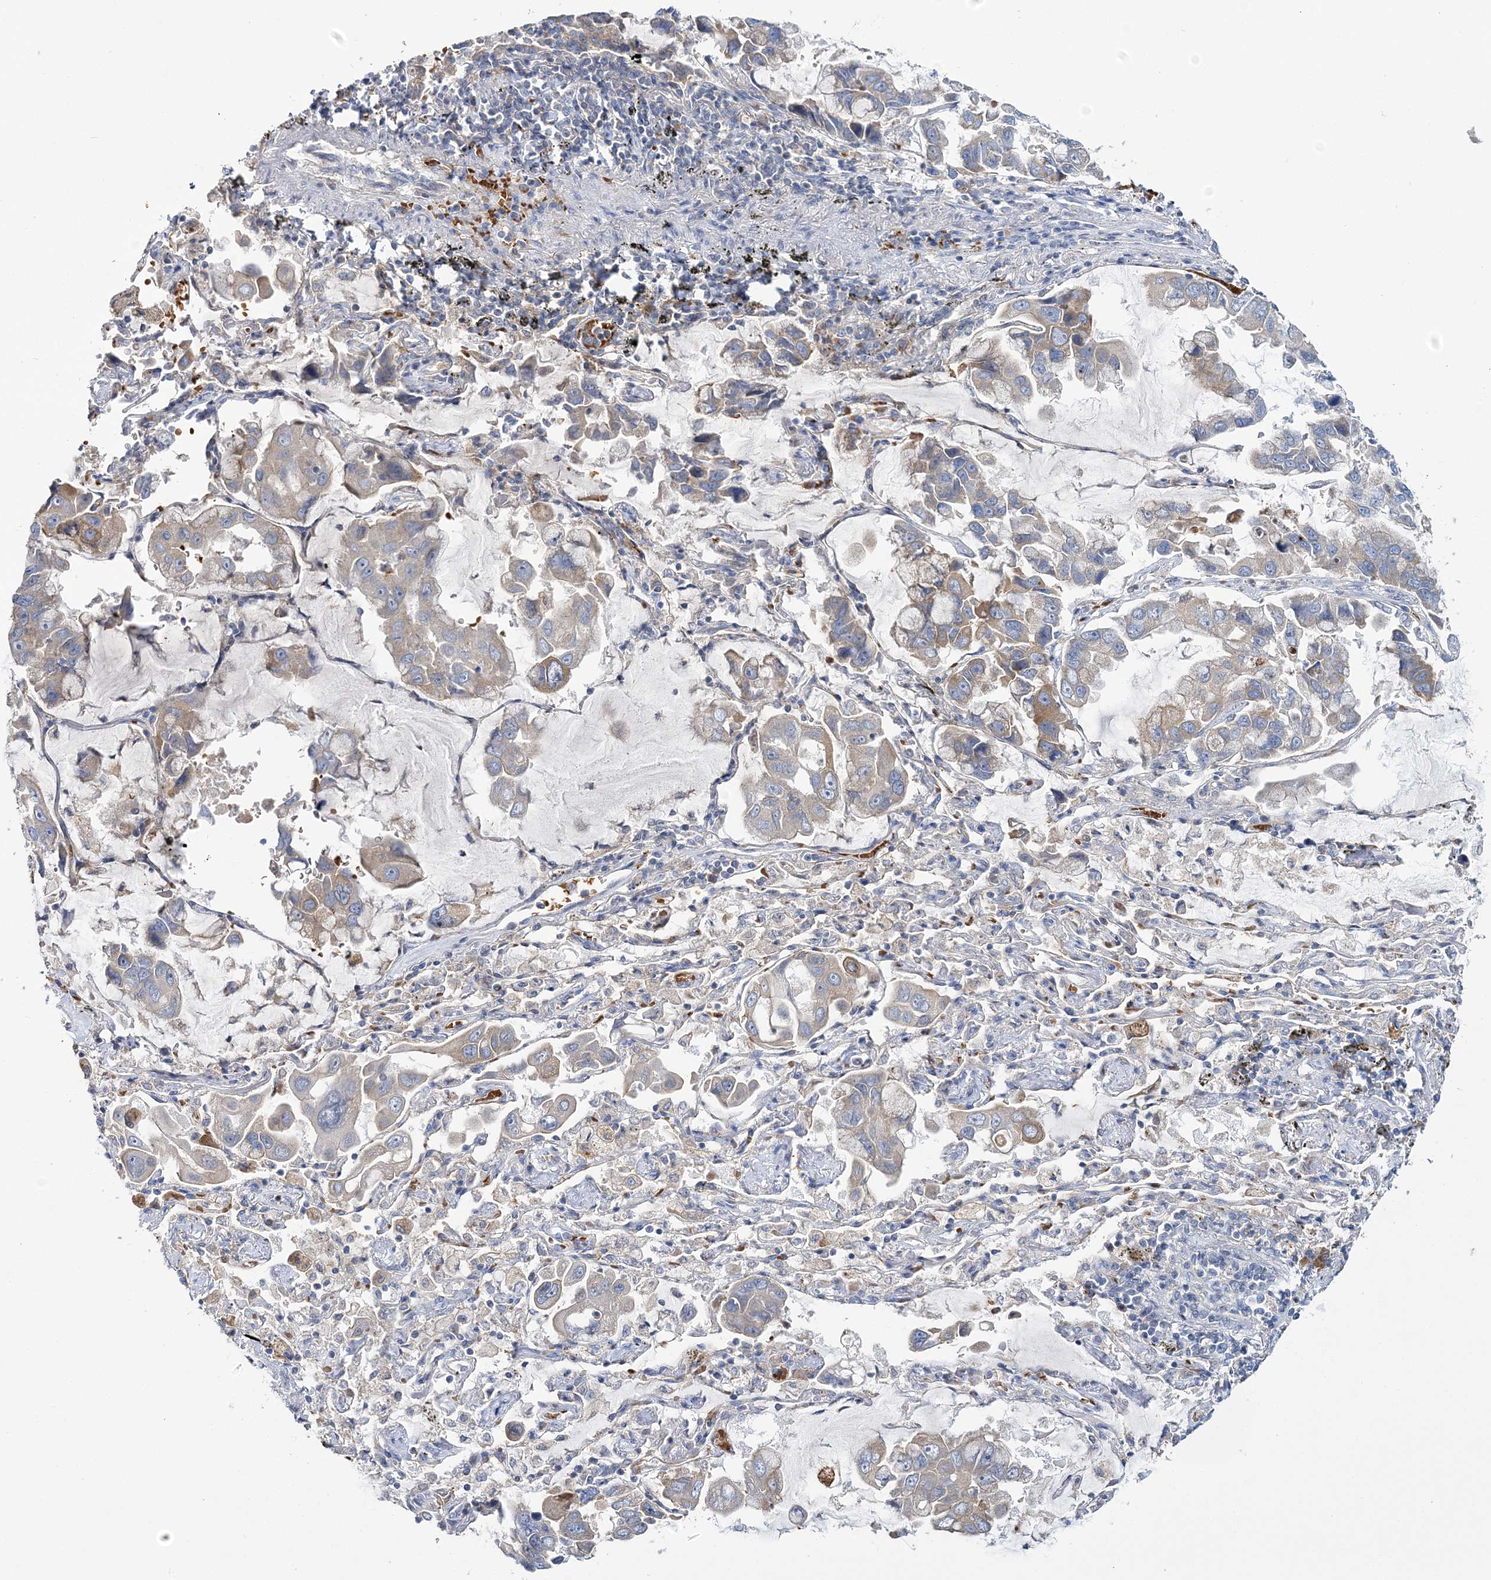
{"staining": {"intensity": "weak", "quantity": "<25%", "location": "cytoplasmic/membranous"}, "tissue": "lung cancer", "cell_type": "Tumor cells", "image_type": "cancer", "snomed": [{"axis": "morphology", "description": "Adenocarcinoma, NOS"}, {"axis": "topography", "description": "Lung"}], "caption": "IHC micrograph of adenocarcinoma (lung) stained for a protein (brown), which reveals no expression in tumor cells.", "gene": "ATP11B", "patient": {"sex": "male", "age": 64}}